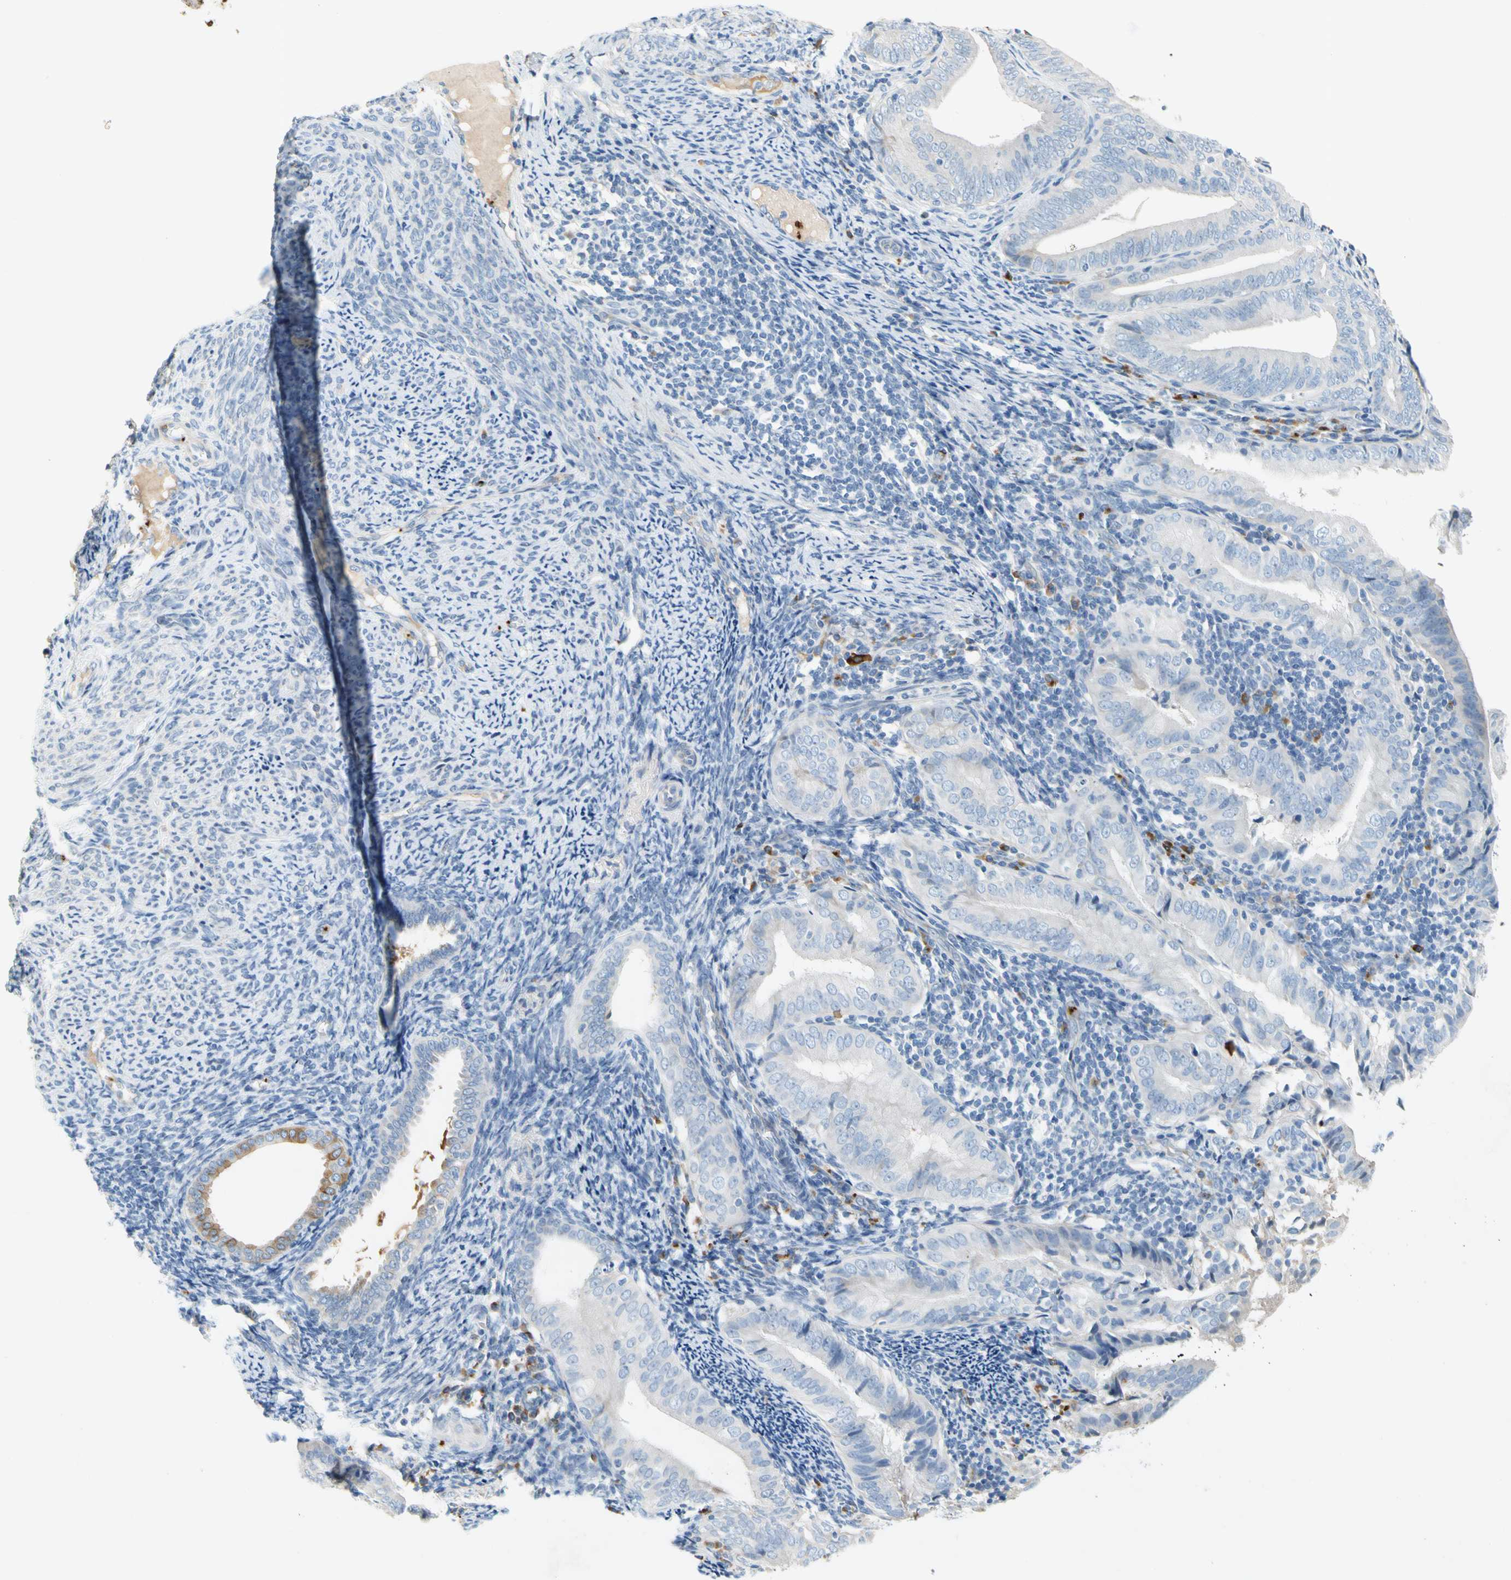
{"staining": {"intensity": "moderate", "quantity": "<25%", "location": "cytoplasmic/membranous"}, "tissue": "endometrial cancer", "cell_type": "Tumor cells", "image_type": "cancer", "snomed": [{"axis": "morphology", "description": "Adenocarcinoma, NOS"}, {"axis": "topography", "description": "Endometrium"}], "caption": "The immunohistochemical stain labels moderate cytoplasmic/membranous staining in tumor cells of endometrial adenocarcinoma tissue.", "gene": "PPBP", "patient": {"sex": "female", "age": 58}}